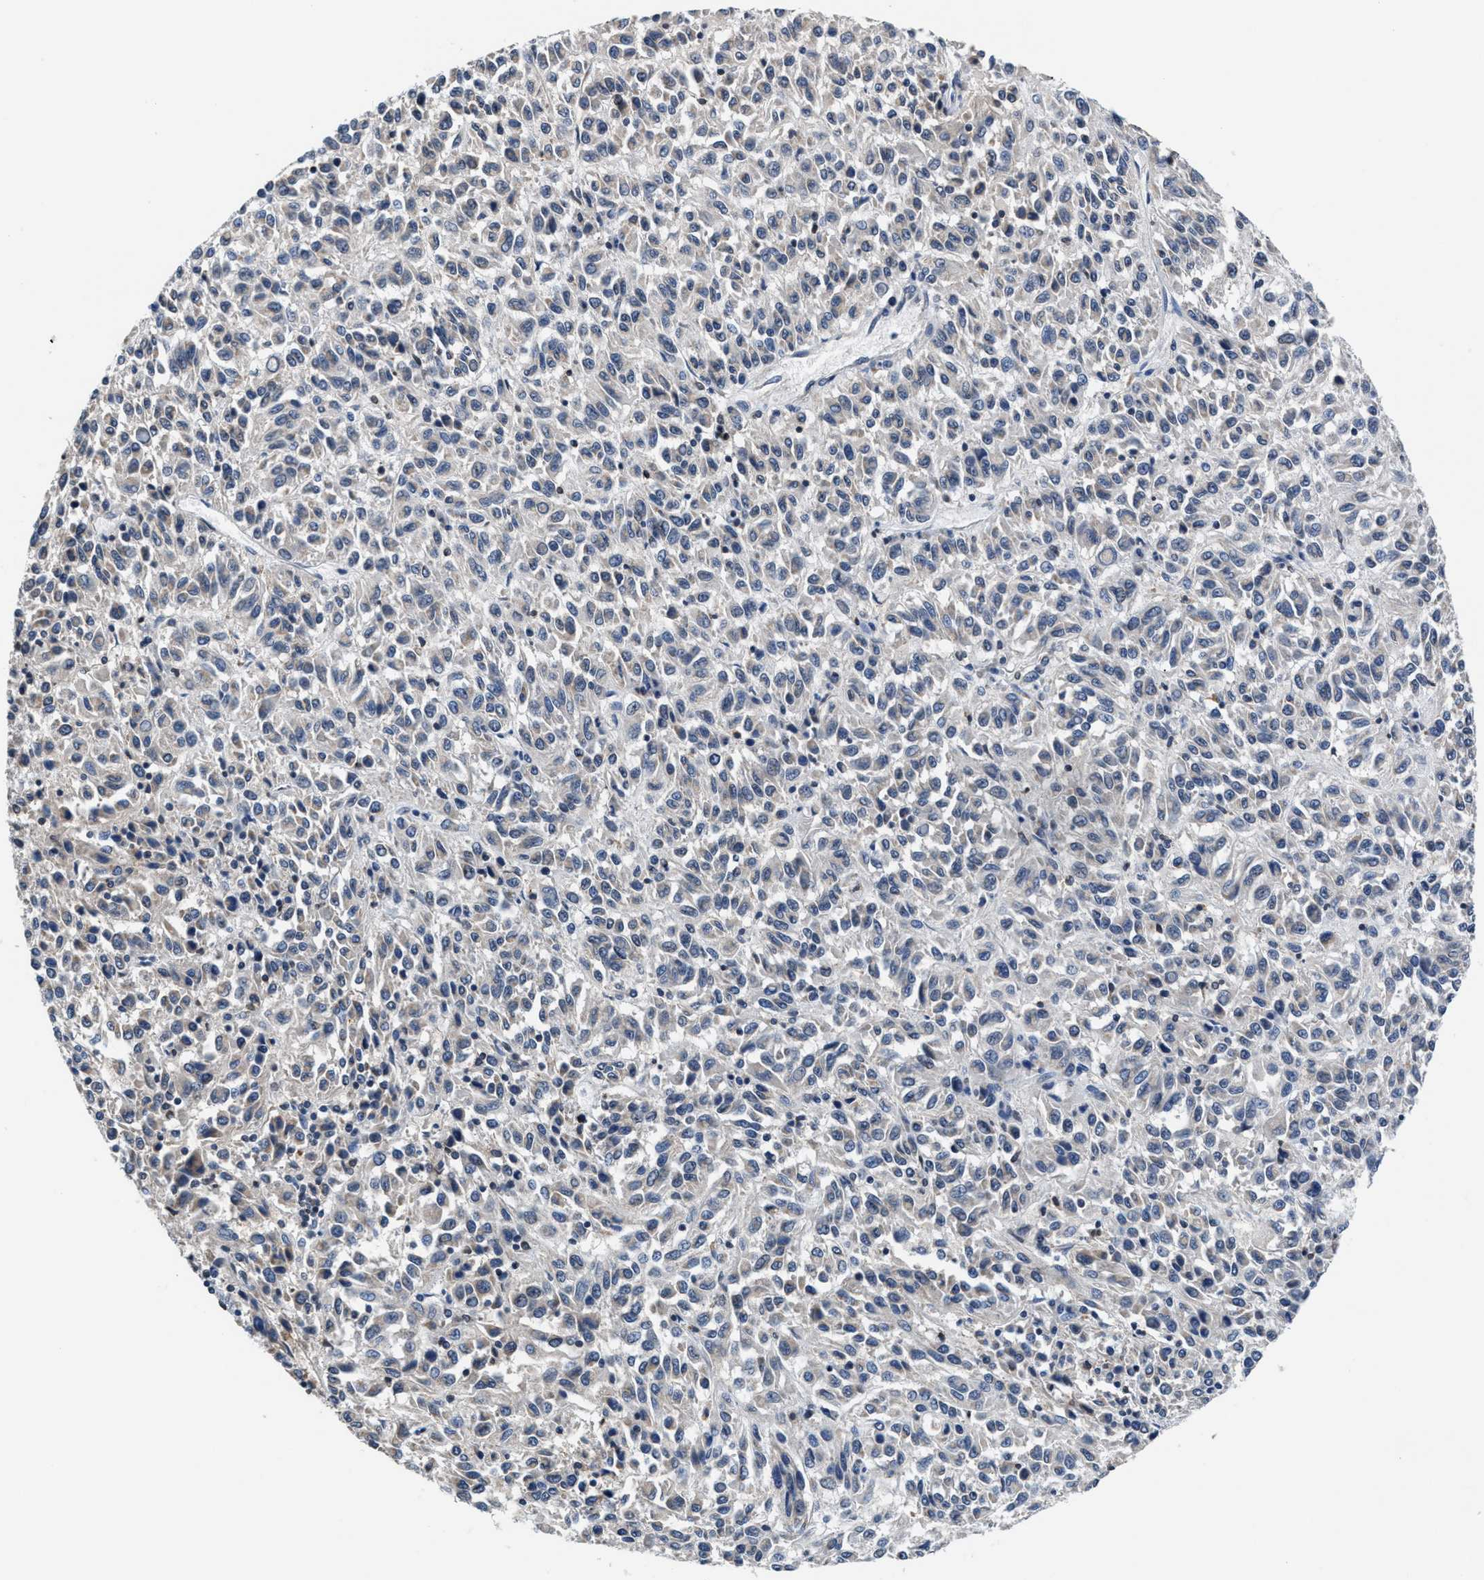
{"staining": {"intensity": "negative", "quantity": "none", "location": "none"}, "tissue": "melanoma", "cell_type": "Tumor cells", "image_type": "cancer", "snomed": [{"axis": "morphology", "description": "Malignant melanoma, Metastatic site"}, {"axis": "topography", "description": "Lung"}], "caption": "A micrograph of malignant melanoma (metastatic site) stained for a protein demonstrates no brown staining in tumor cells.", "gene": "MYH3", "patient": {"sex": "male", "age": 64}}